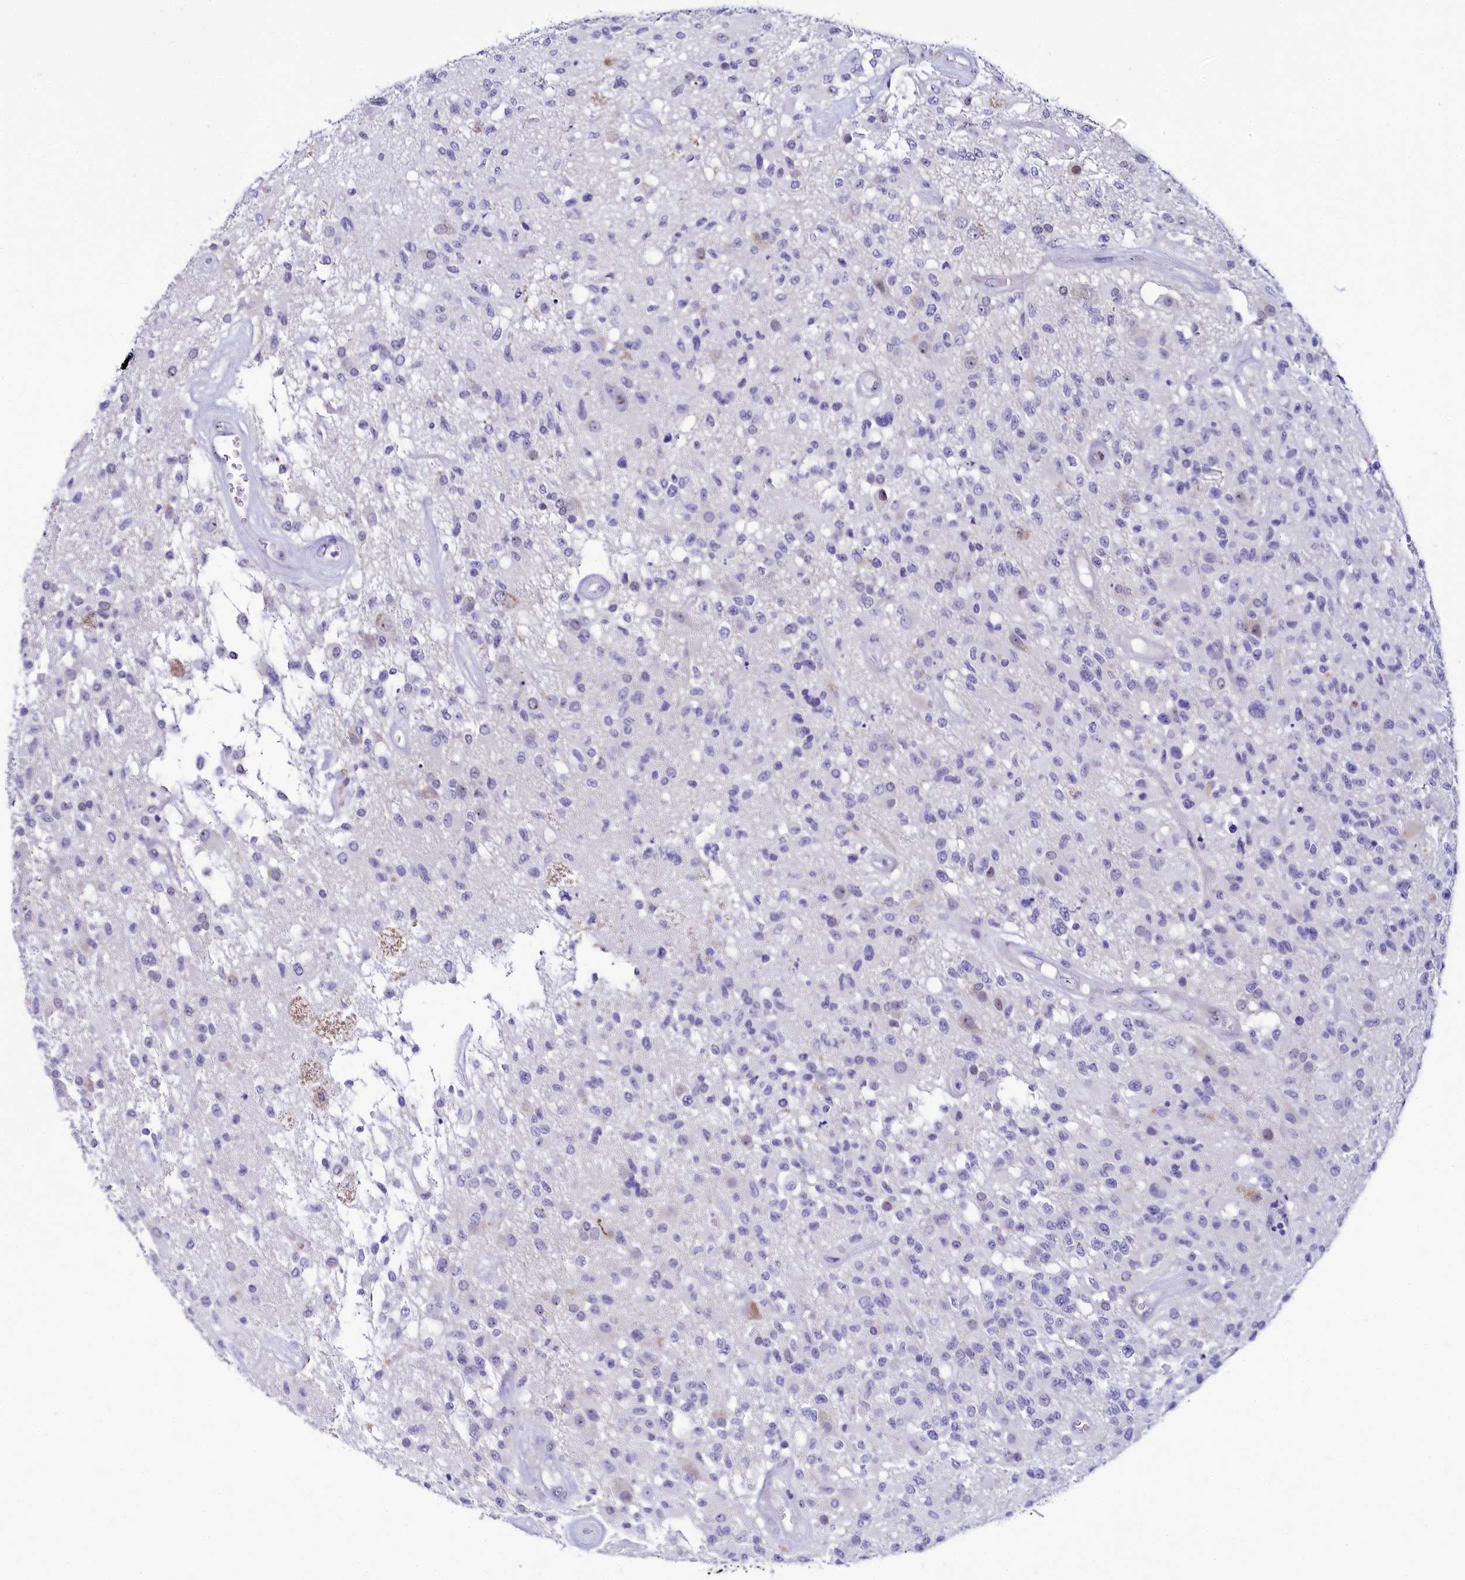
{"staining": {"intensity": "negative", "quantity": "none", "location": "none"}, "tissue": "glioma", "cell_type": "Tumor cells", "image_type": "cancer", "snomed": [{"axis": "morphology", "description": "Glioma, malignant, High grade"}, {"axis": "morphology", "description": "Glioblastoma, NOS"}, {"axis": "topography", "description": "Brain"}], "caption": "Tumor cells show no significant protein positivity in glioma. (DAB (3,3'-diaminobenzidine) immunohistochemistry (IHC) visualized using brightfield microscopy, high magnification).", "gene": "TCOF1", "patient": {"sex": "male", "age": 60}}